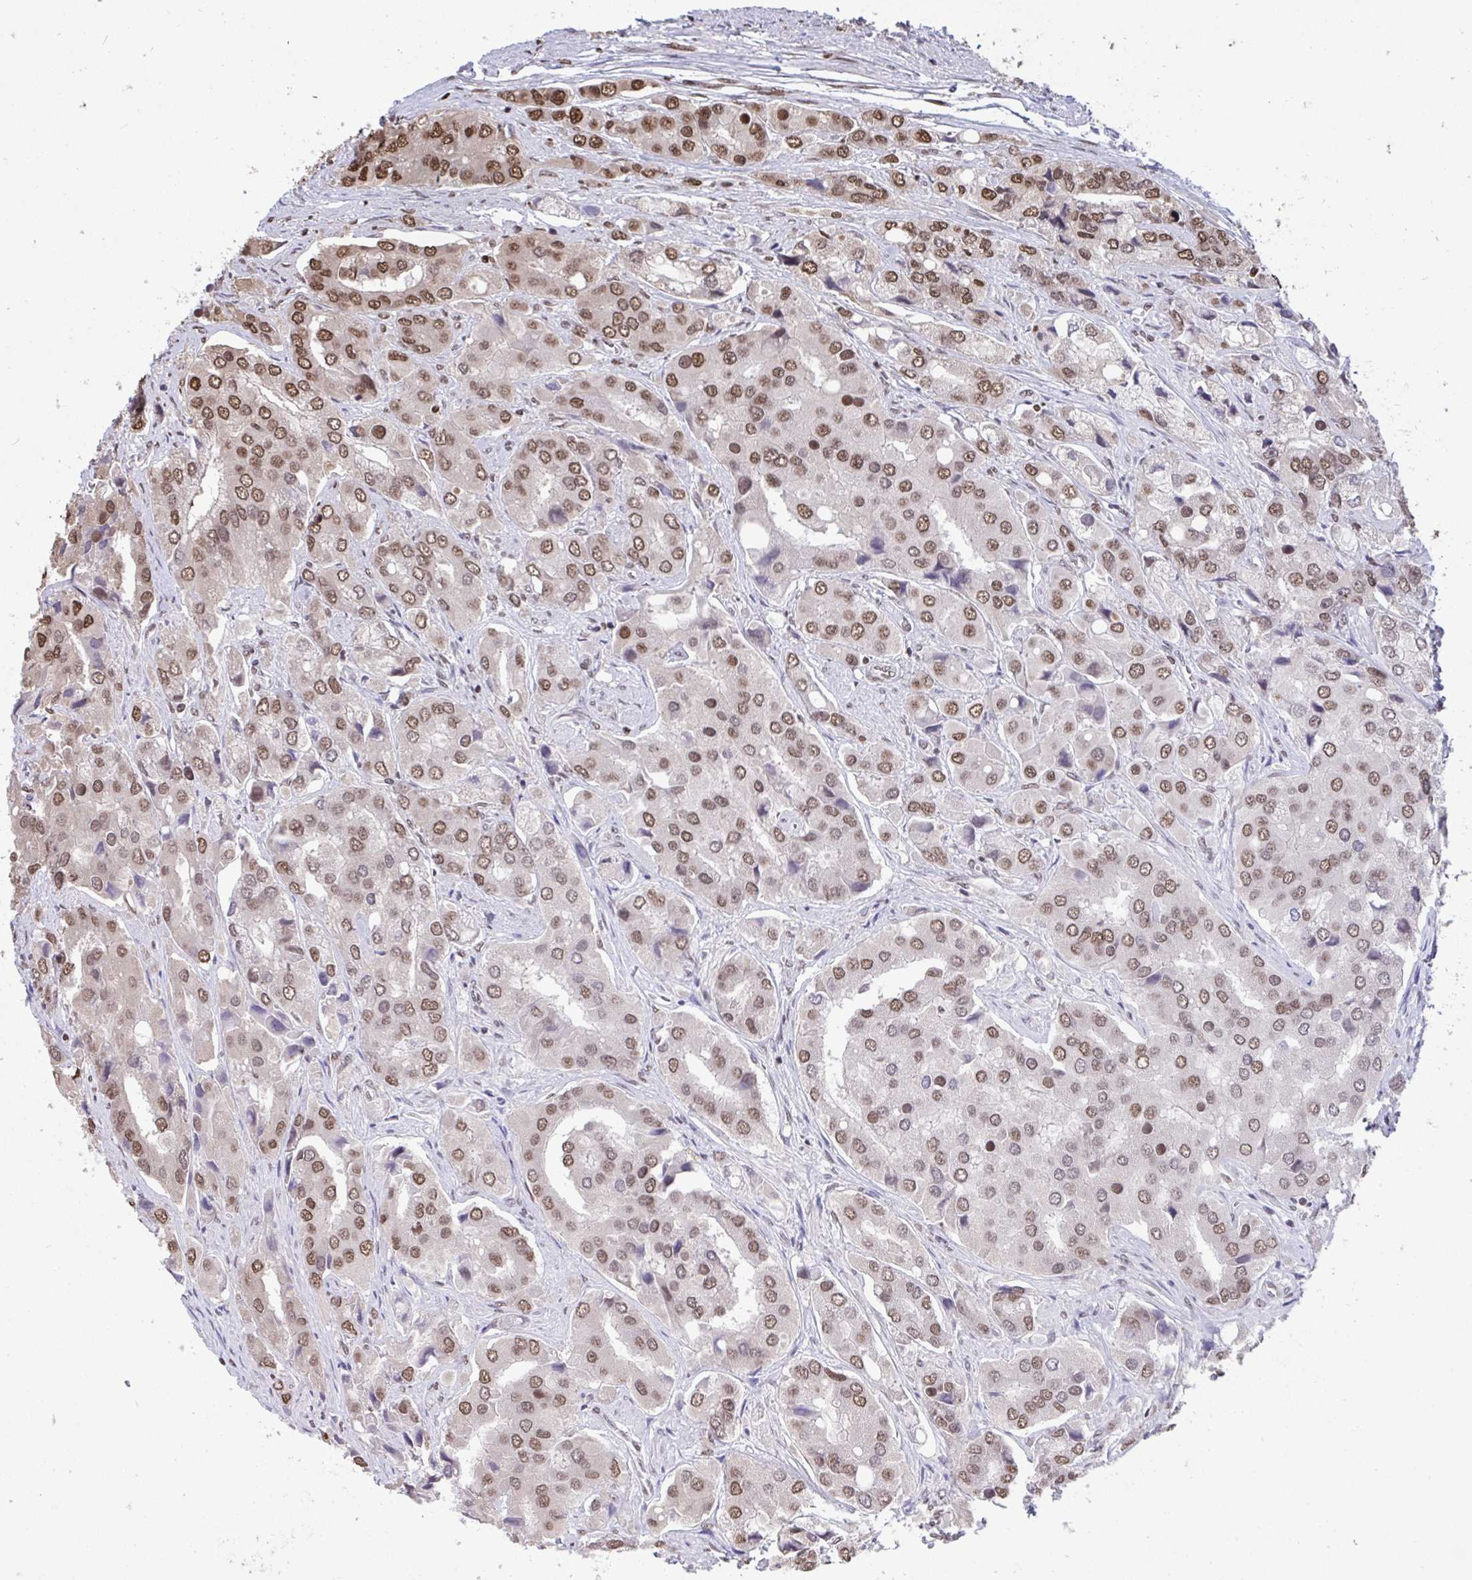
{"staining": {"intensity": "moderate", "quantity": "25%-75%", "location": "nuclear"}, "tissue": "prostate cancer", "cell_type": "Tumor cells", "image_type": "cancer", "snomed": [{"axis": "morphology", "description": "Adenocarcinoma, Low grade"}, {"axis": "topography", "description": "Prostate"}], "caption": "Tumor cells show medium levels of moderate nuclear expression in about 25%-75% of cells in adenocarcinoma (low-grade) (prostate). Nuclei are stained in blue.", "gene": "HNRNPDL", "patient": {"sex": "male", "age": 69}}